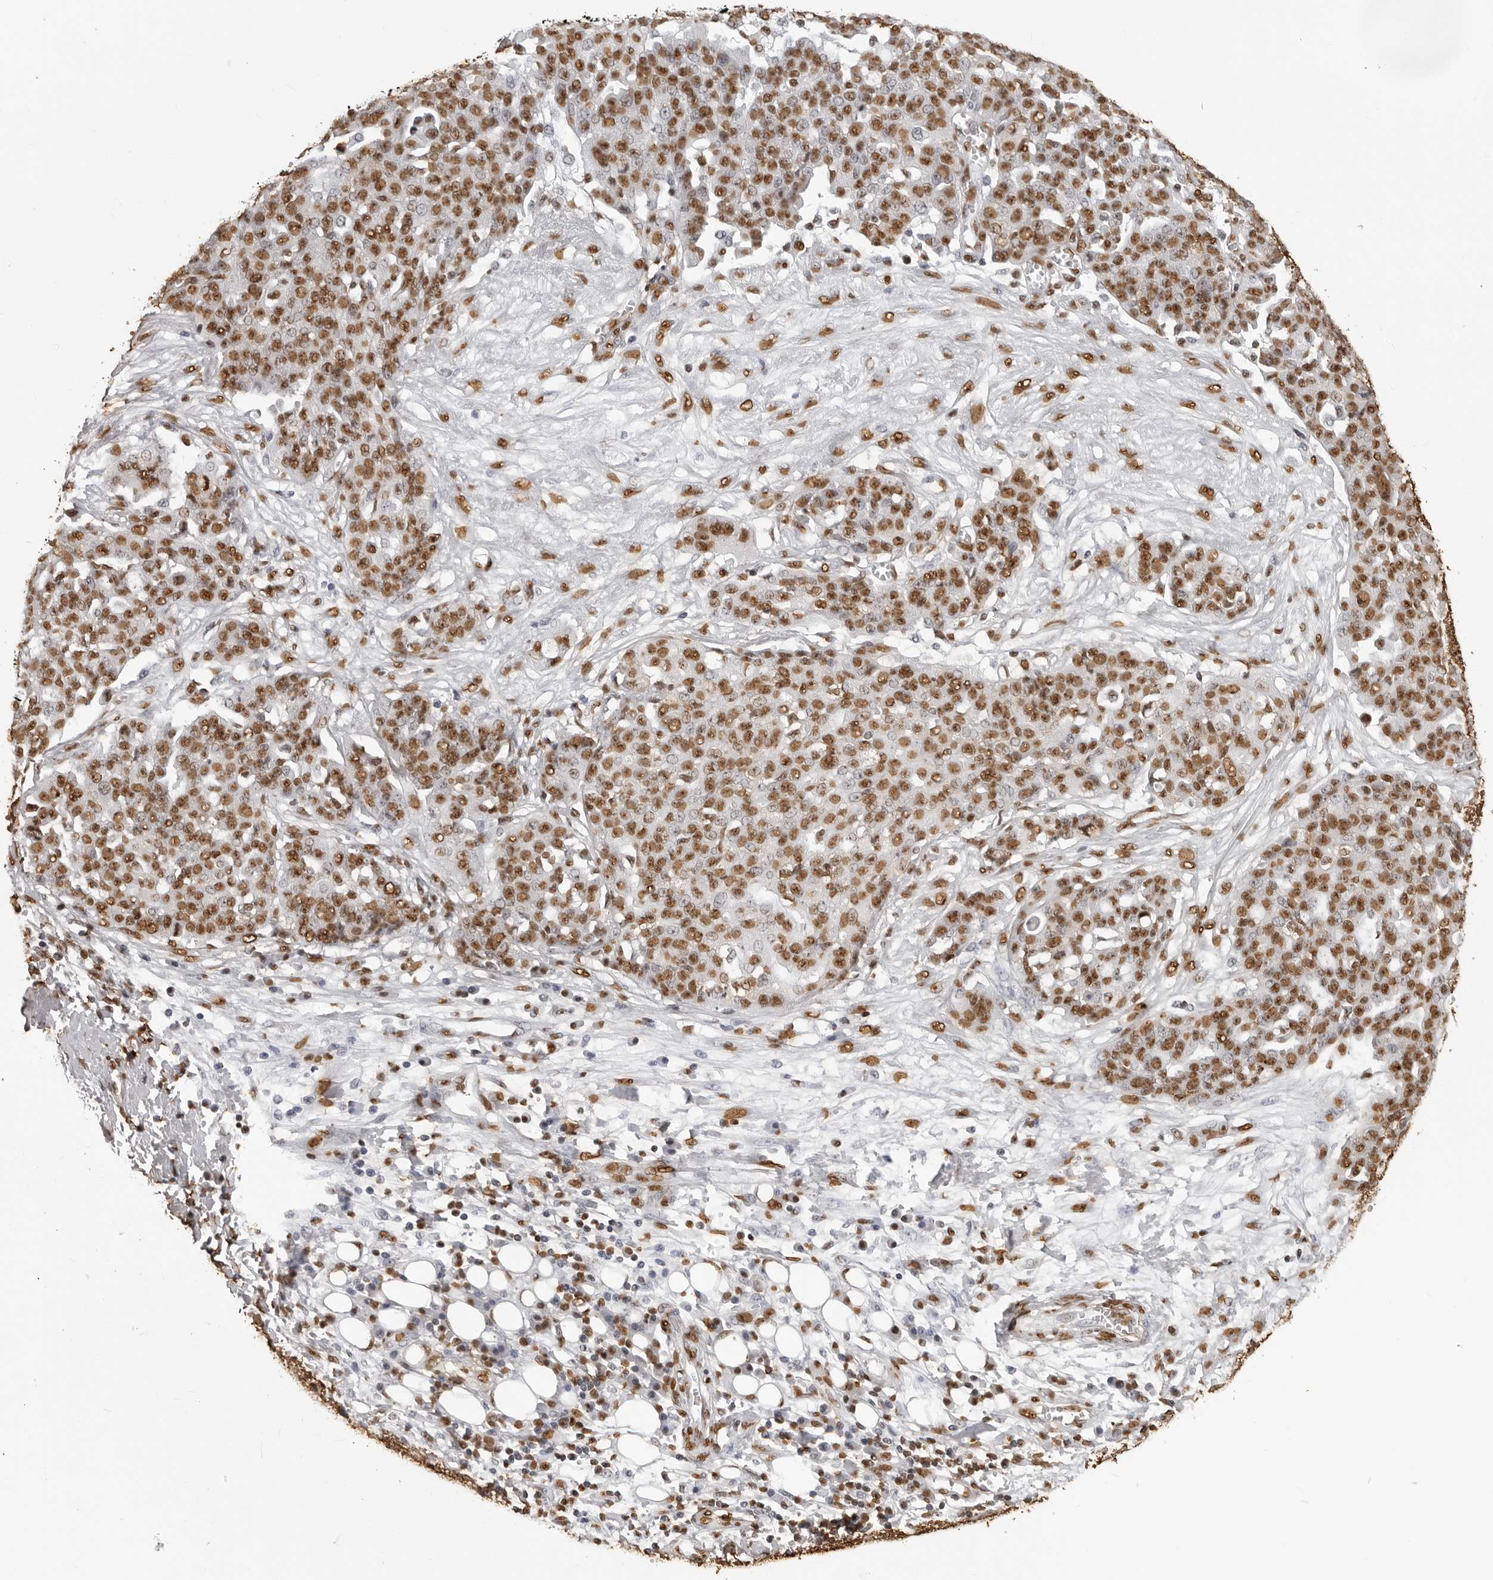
{"staining": {"intensity": "moderate", "quantity": ">75%", "location": "nuclear"}, "tissue": "ovarian cancer", "cell_type": "Tumor cells", "image_type": "cancer", "snomed": [{"axis": "morphology", "description": "Cystadenocarcinoma, serous, NOS"}, {"axis": "topography", "description": "Soft tissue"}, {"axis": "topography", "description": "Ovary"}], "caption": "Serous cystadenocarcinoma (ovarian) stained for a protein (brown) exhibits moderate nuclear positive expression in approximately >75% of tumor cells.", "gene": "ZFP91", "patient": {"sex": "female", "age": 57}}